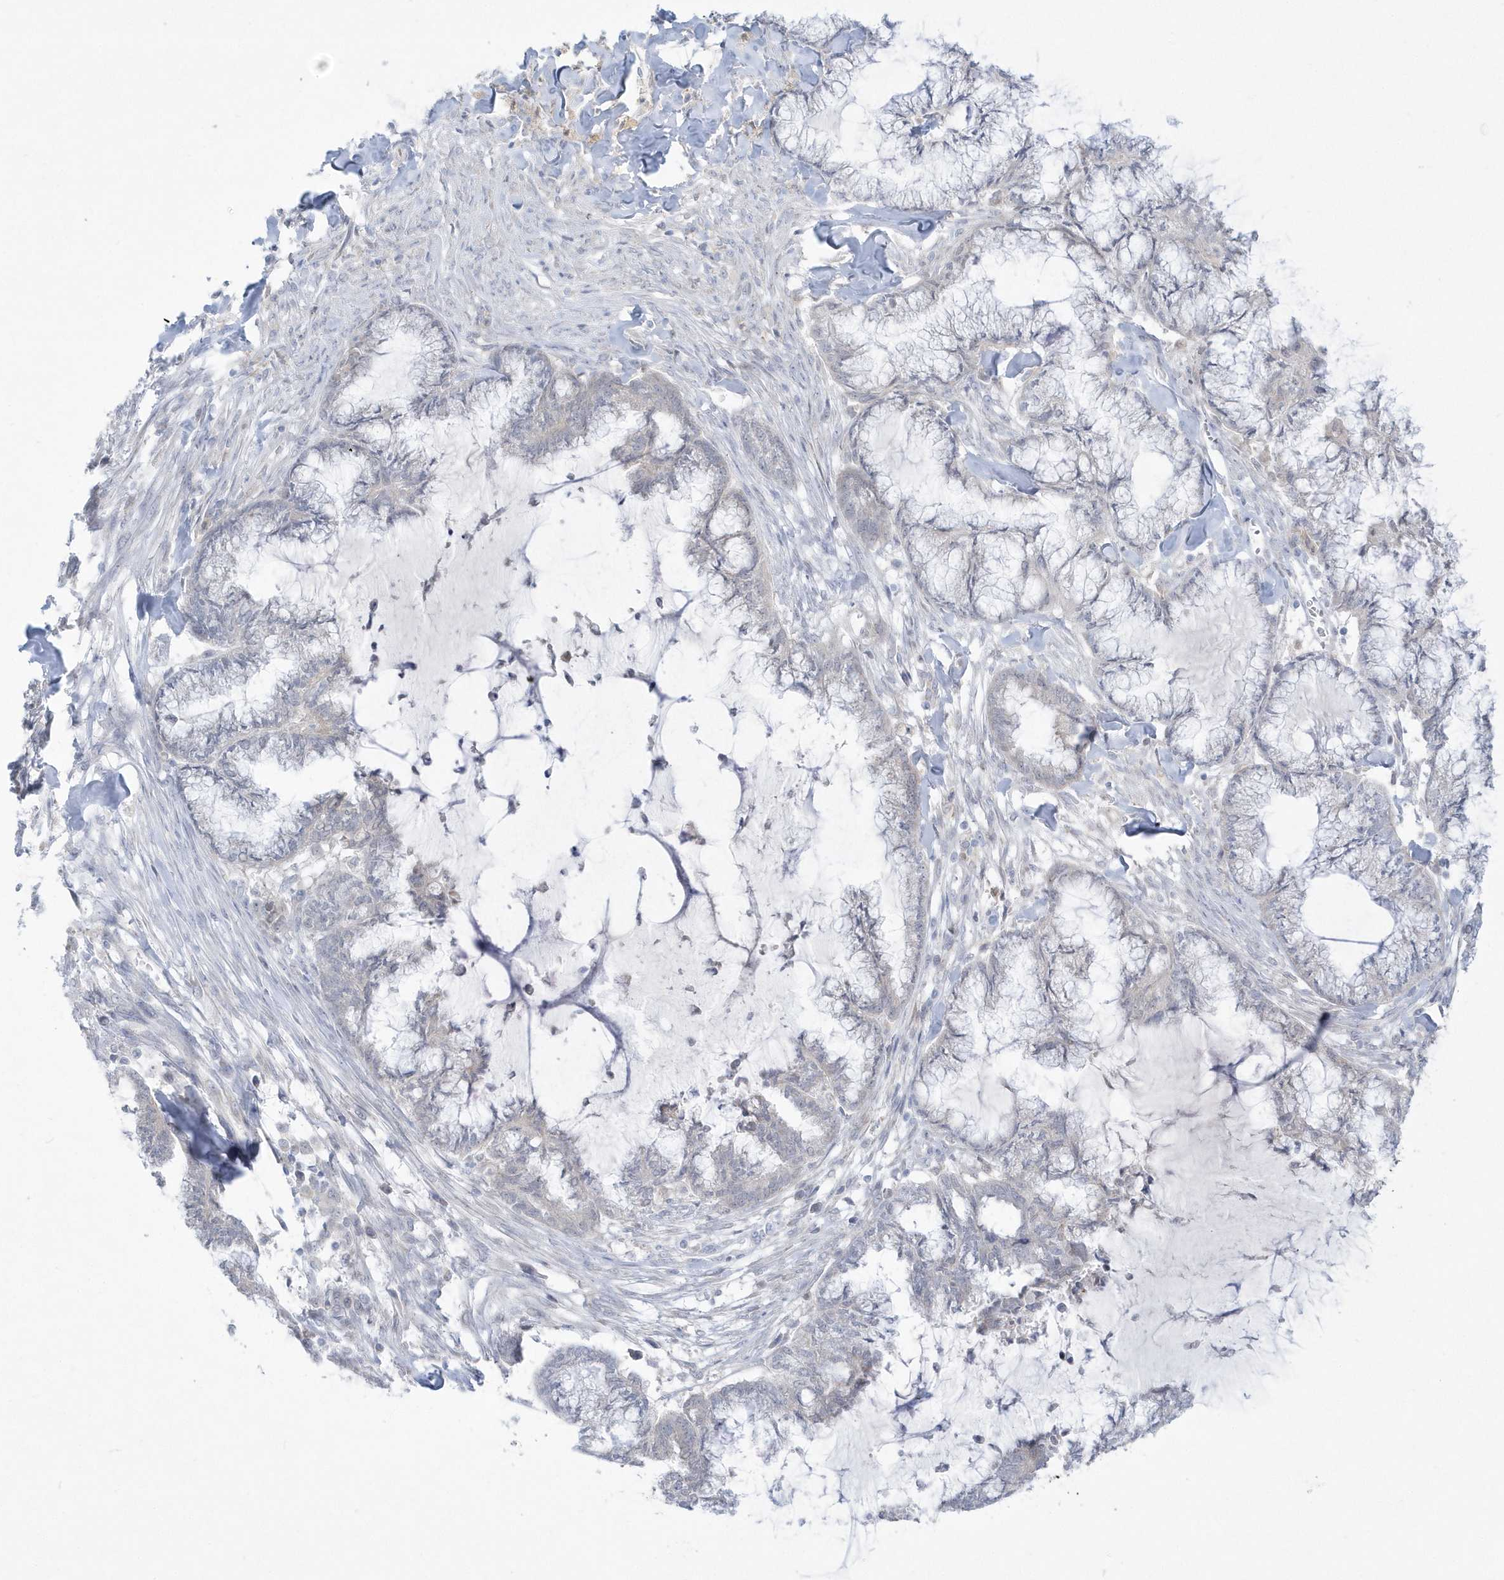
{"staining": {"intensity": "negative", "quantity": "none", "location": "none"}, "tissue": "endometrial cancer", "cell_type": "Tumor cells", "image_type": "cancer", "snomed": [{"axis": "morphology", "description": "Adenocarcinoma, NOS"}, {"axis": "topography", "description": "Endometrium"}], "caption": "The micrograph demonstrates no significant staining in tumor cells of endometrial cancer (adenocarcinoma).", "gene": "PCBD1", "patient": {"sex": "female", "age": 86}}